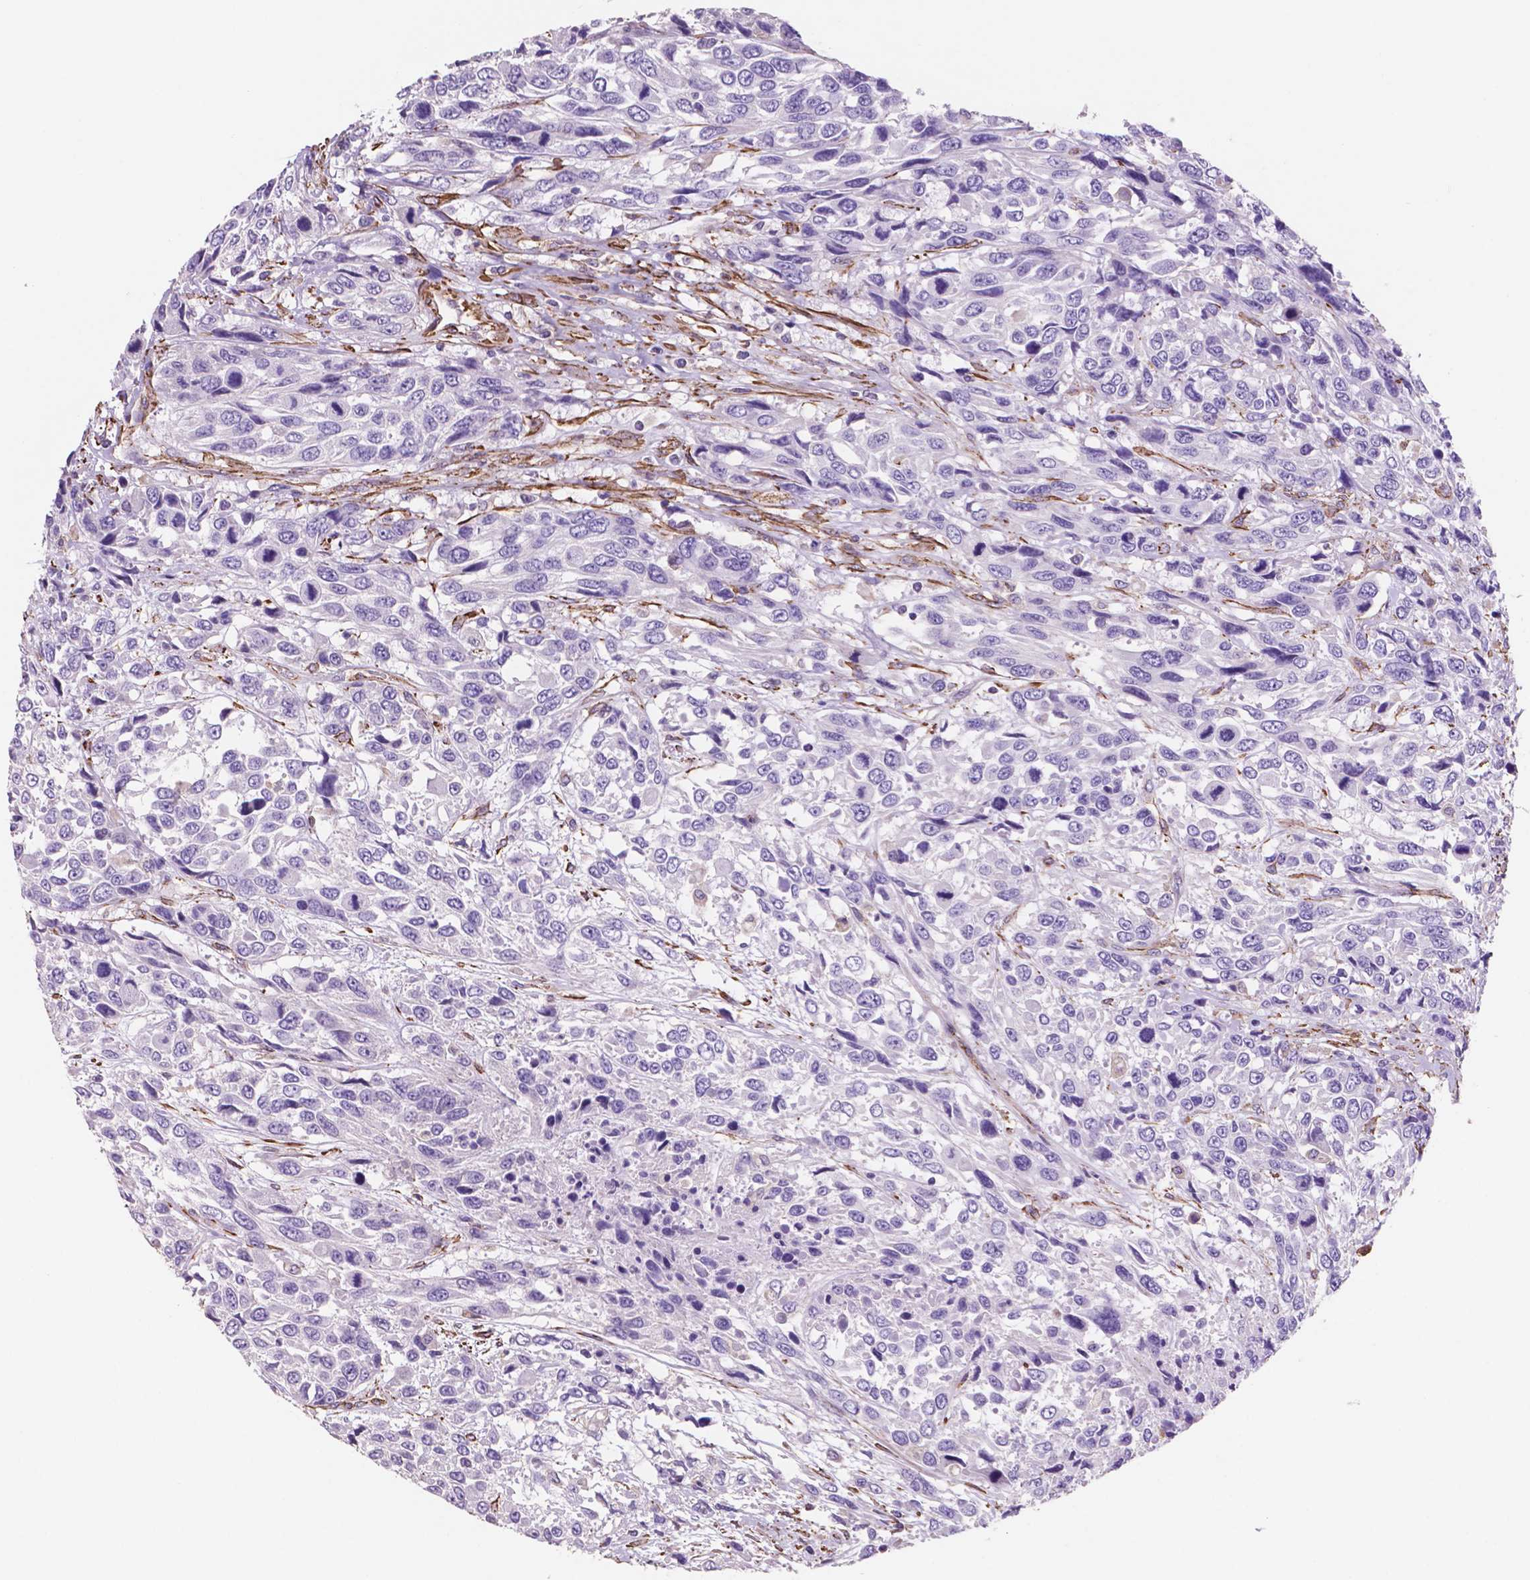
{"staining": {"intensity": "negative", "quantity": "none", "location": "none"}, "tissue": "urothelial cancer", "cell_type": "Tumor cells", "image_type": "cancer", "snomed": [{"axis": "morphology", "description": "Urothelial carcinoma, High grade"}, {"axis": "topography", "description": "Urinary bladder"}], "caption": "Urothelial cancer was stained to show a protein in brown. There is no significant expression in tumor cells.", "gene": "TOR2A", "patient": {"sex": "female", "age": 70}}